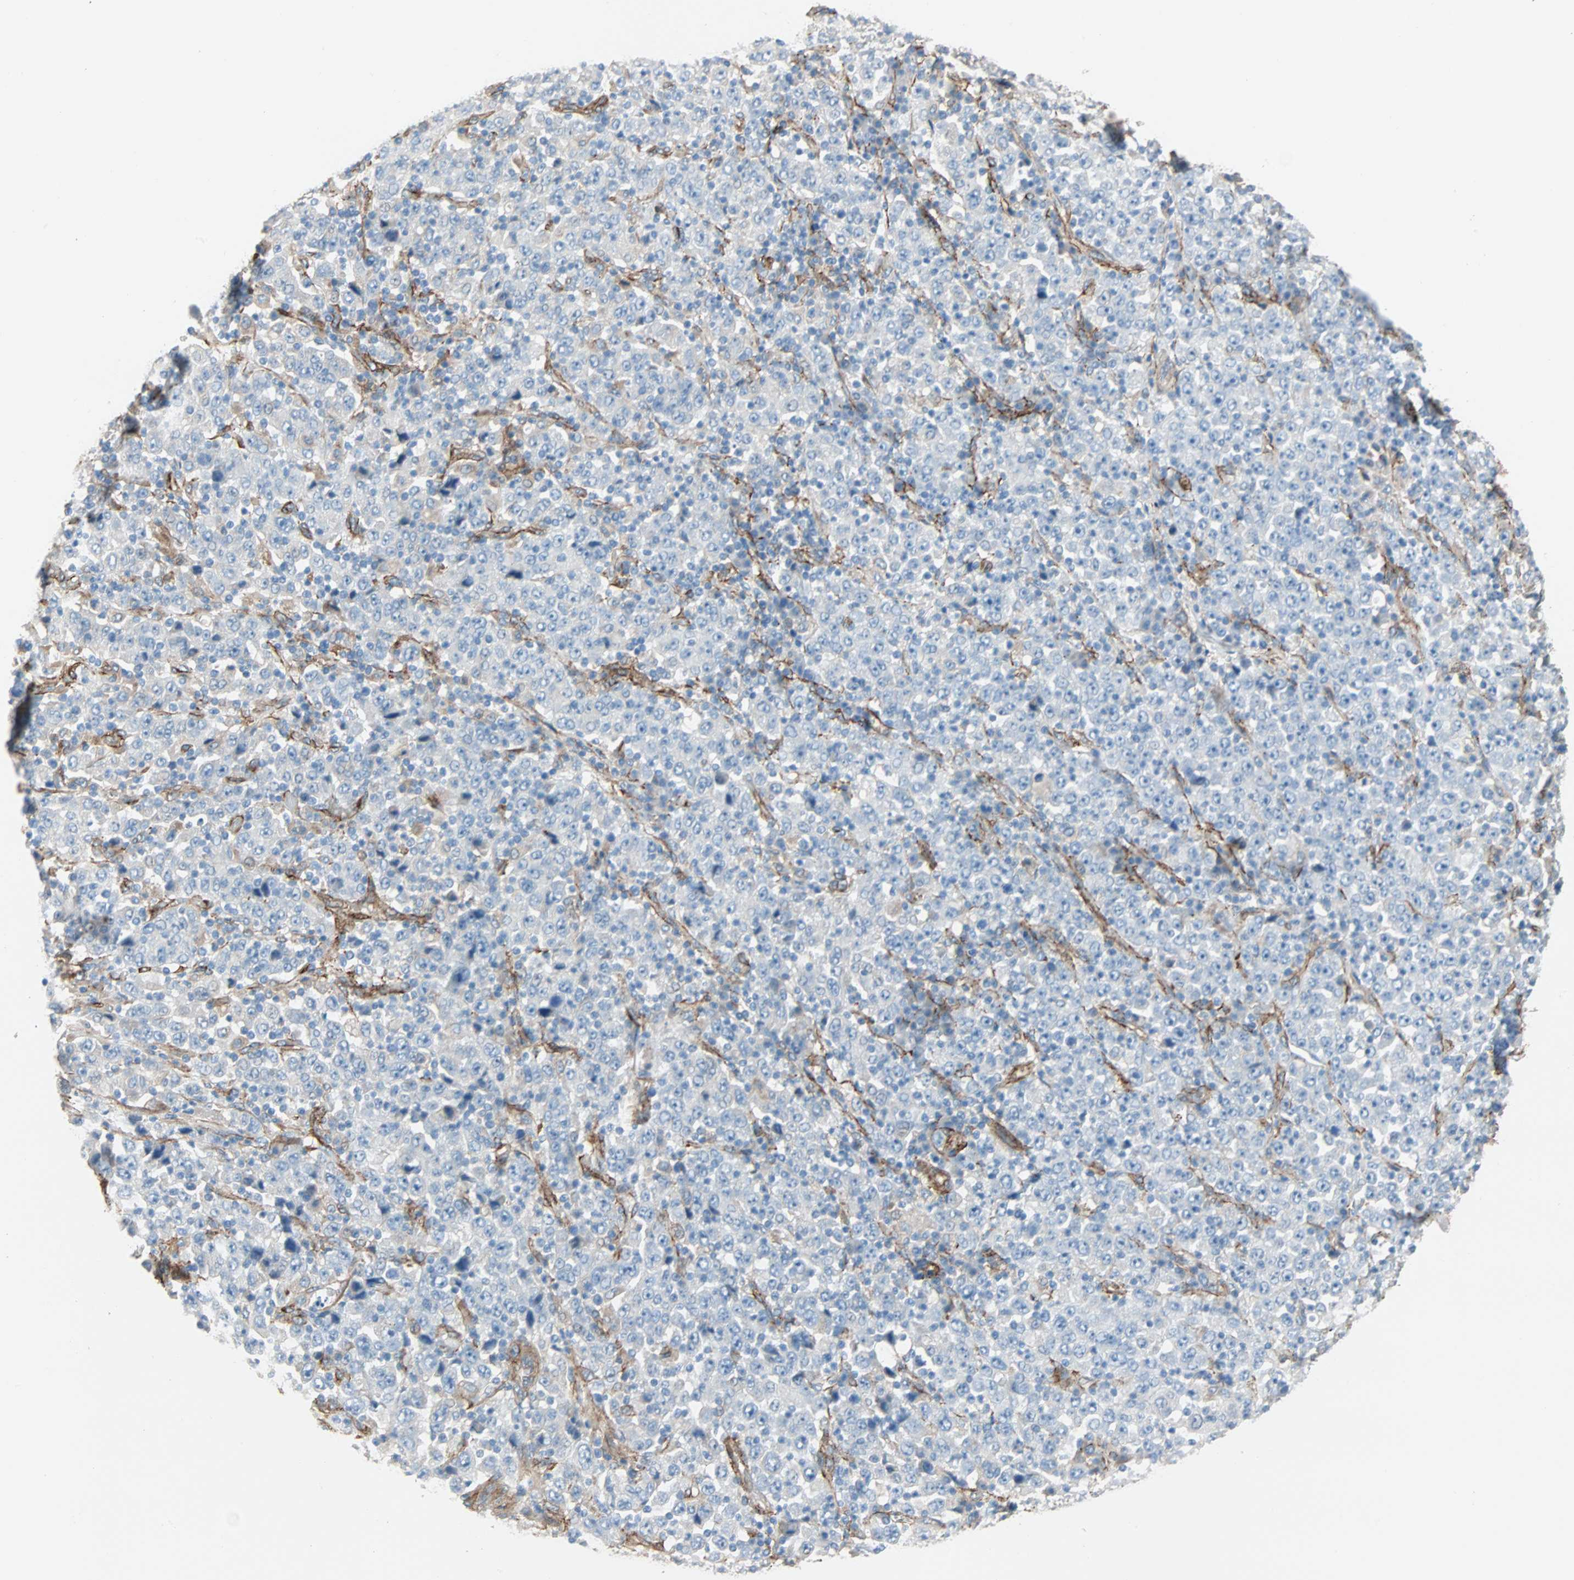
{"staining": {"intensity": "negative", "quantity": "none", "location": "none"}, "tissue": "stomach cancer", "cell_type": "Tumor cells", "image_type": "cancer", "snomed": [{"axis": "morphology", "description": "Normal tissue, NOS"}, {"axis": "morphology", "description": "Adenocarcinoma, NOS"}, {"axis": "topography", "description": "Stomach, upper"}, {"axis": "topography", "description": "Stomach"}], "caption": "Histopathology image shows no significant protein staining in tumor cells of adenocarcinoma (stomach). (DAB immunohistochemistry (IHC), high magnification).", "gene": "EPB41L2", "patient": {"sex": "male", "age": 59}}